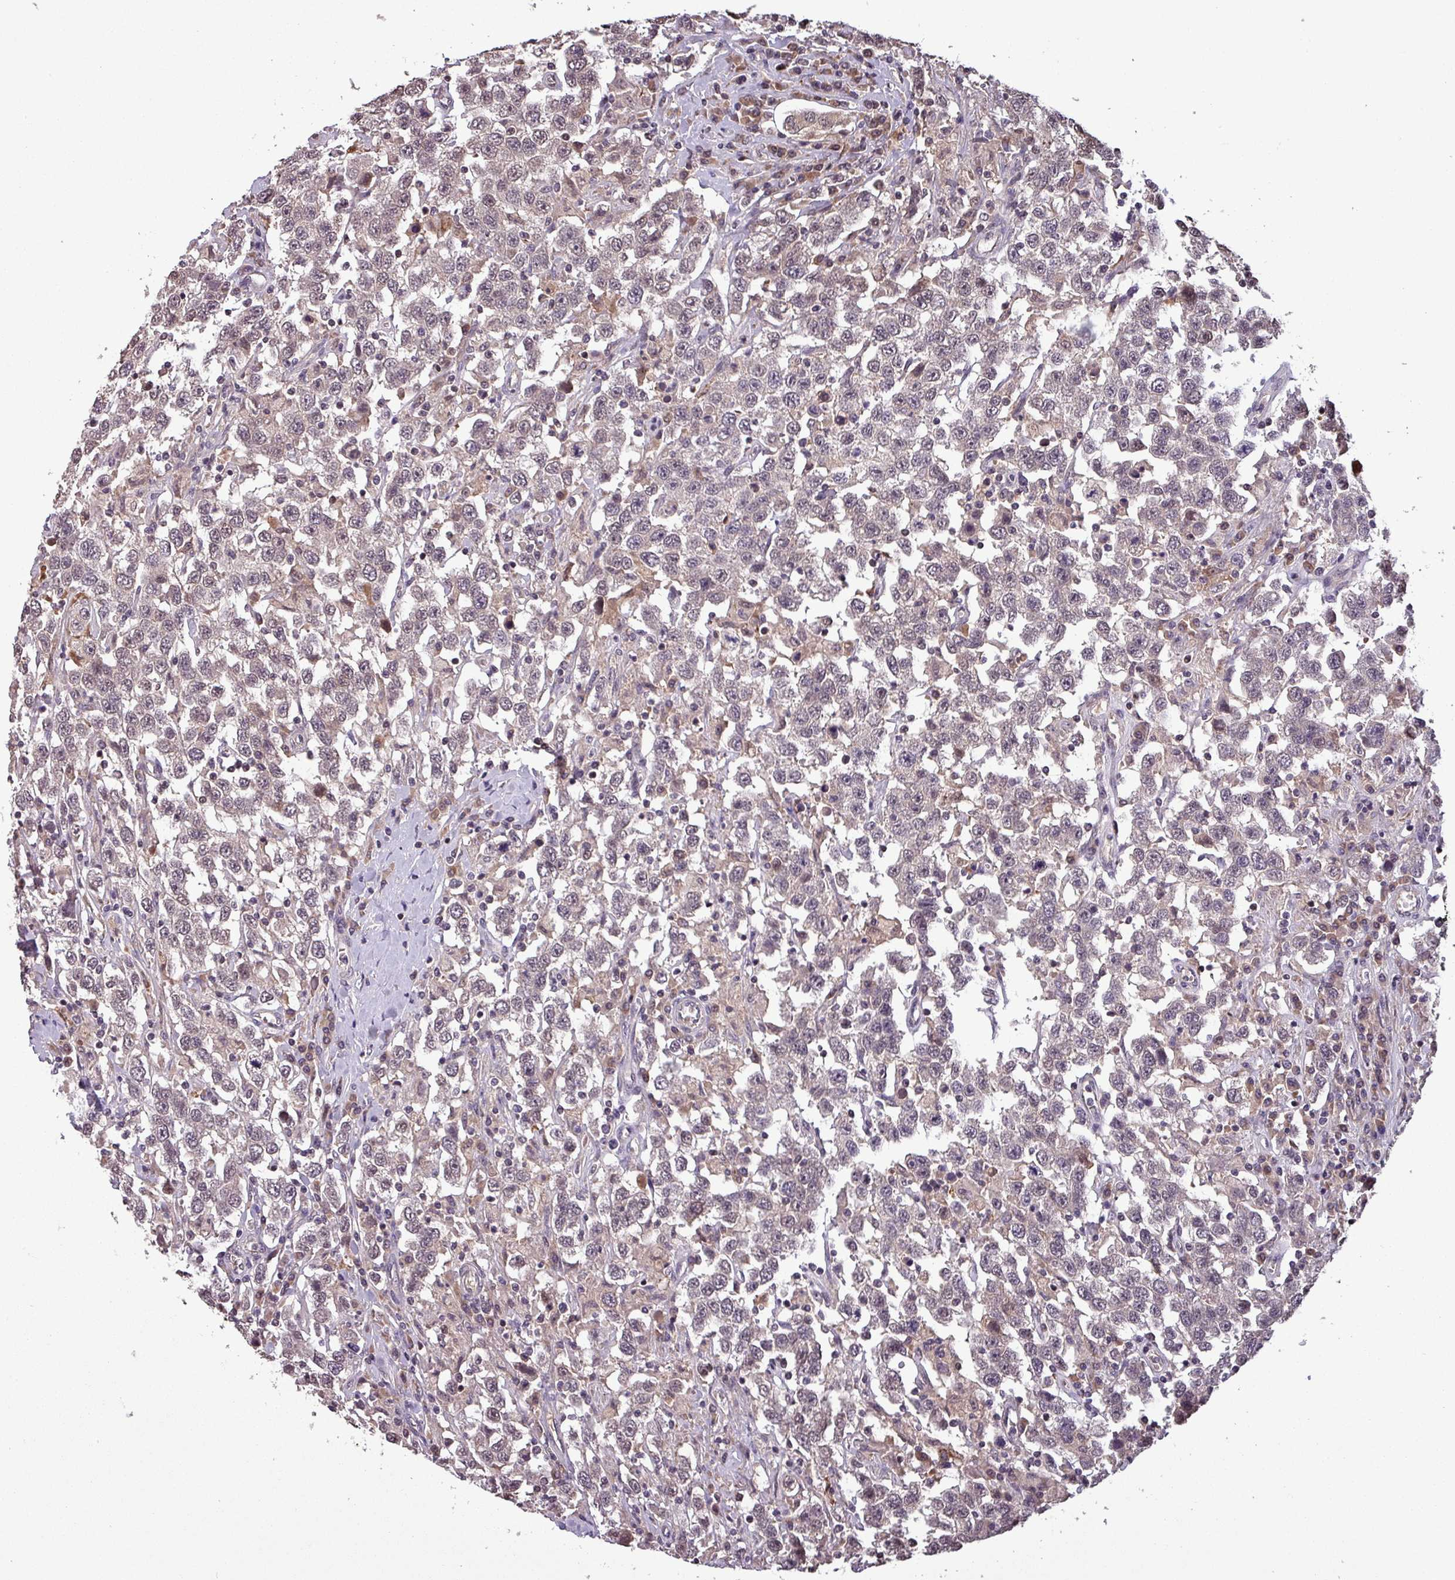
{"staining": {"intensity": "moderate", "quantity": "<25%", "location": "nuclear"}, "tissue": "testis cancer", "cell_type": "Tumor cells", "image_type": "cancer", "snomed": [{"axis": "morphology", "description": "Seminoma, NOS"}, {"axis": "topography", "description": "Testis"}], "caption": "A brown stain highlights moderate nuclear positivity of a protein in human testis seminoma tumor cells.", "gene": "NOB1", "patient": {"sex": "male", "age": 41}}